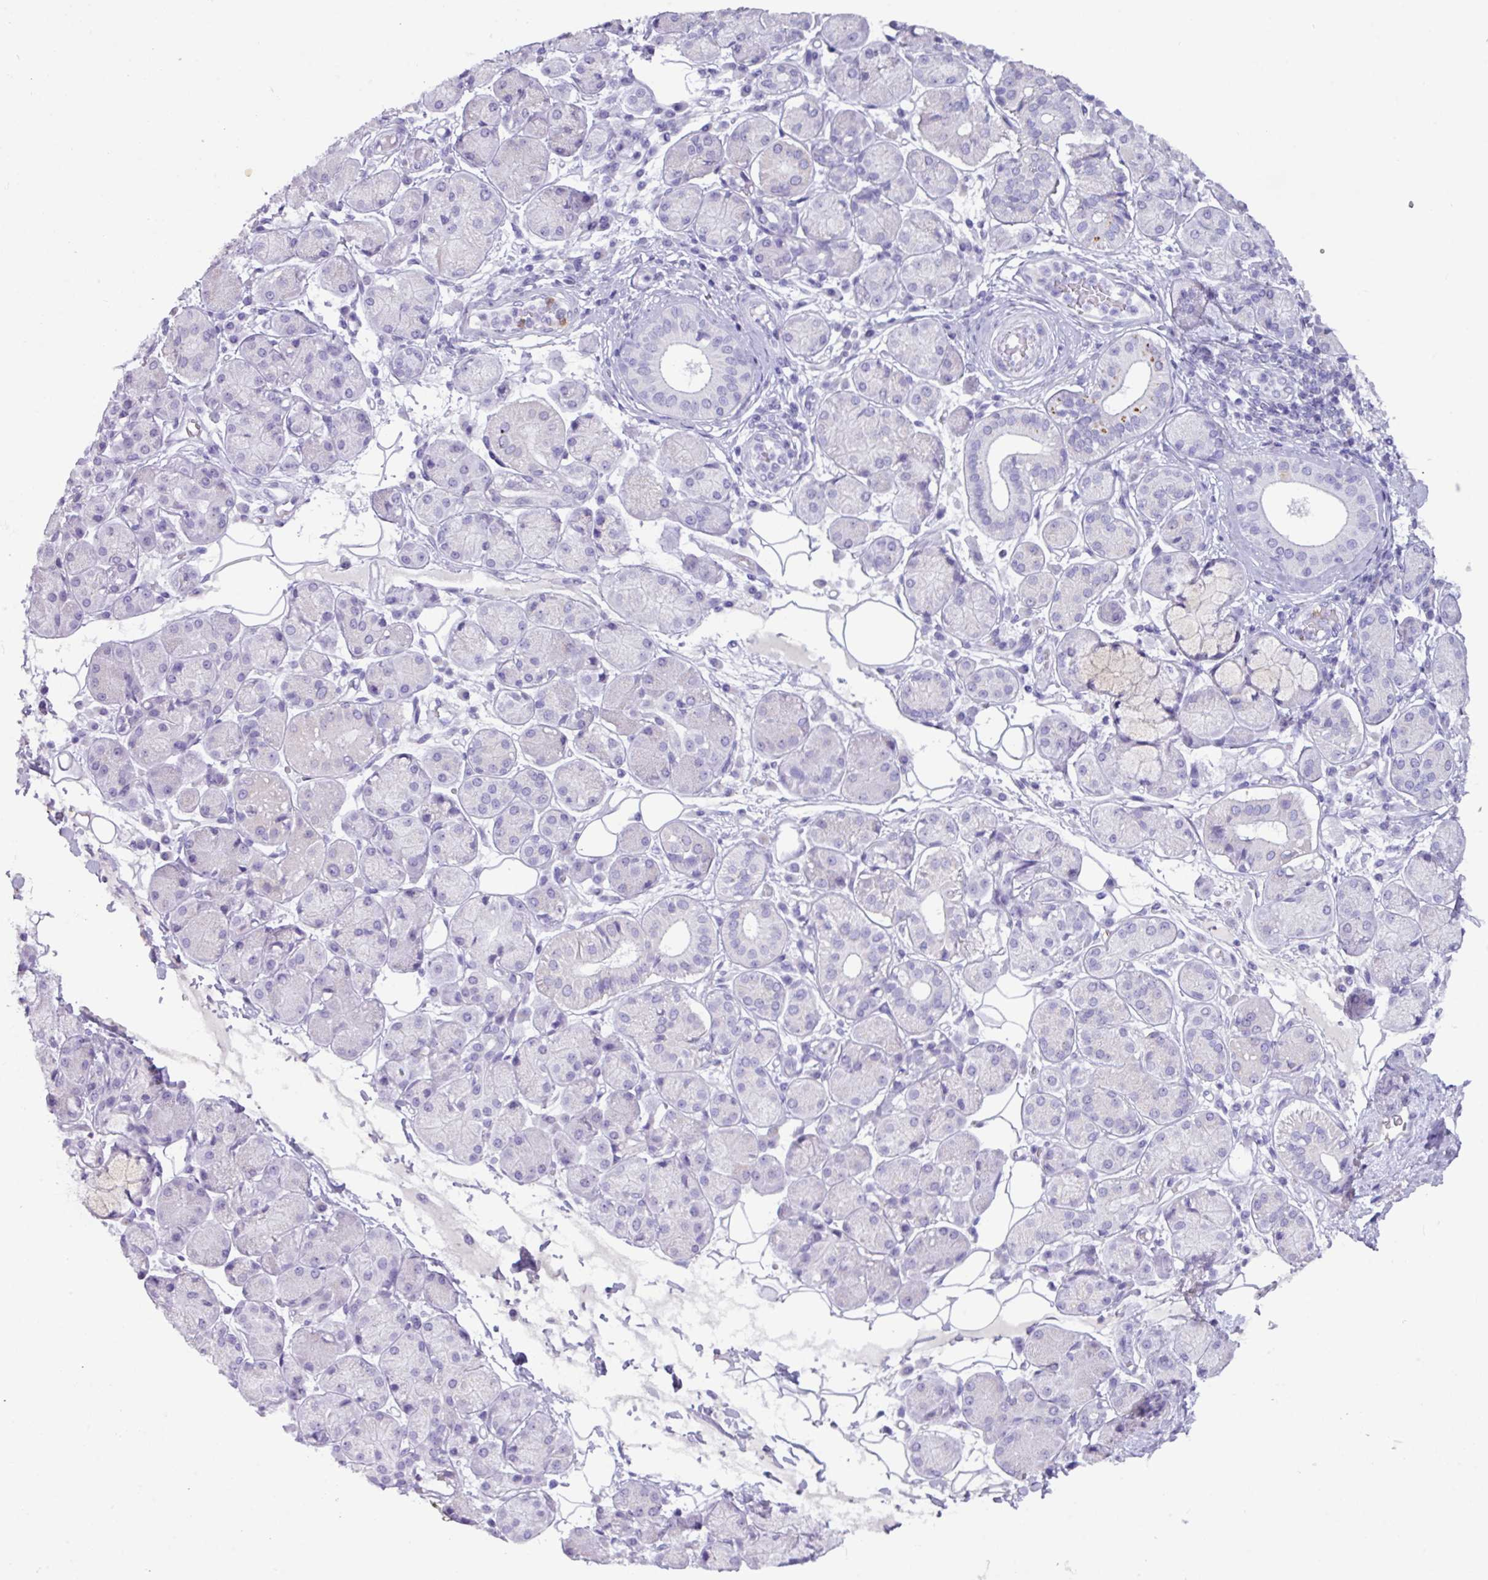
{"staining": {"intensity": "negative", "quantity": "none", "location": "none"}, "tissue": "salivary gland", "cell_type": "Glandular cells", "image_type": "normal", "snomed": [{"axis": "morphology", "description": "Squamous cell carcinoma, NOS"}, {"axis": "topography", "description": "Skin"}, {"axis": "topography", "description": "Head-Neck"}], "caption": "IHC image of benign salivary gland: salivary gland stained with DAB displays no significant protein positivity in glandular cells.", "gene": "ZNF524", "patient": {"sex": "male", "age": 80}}